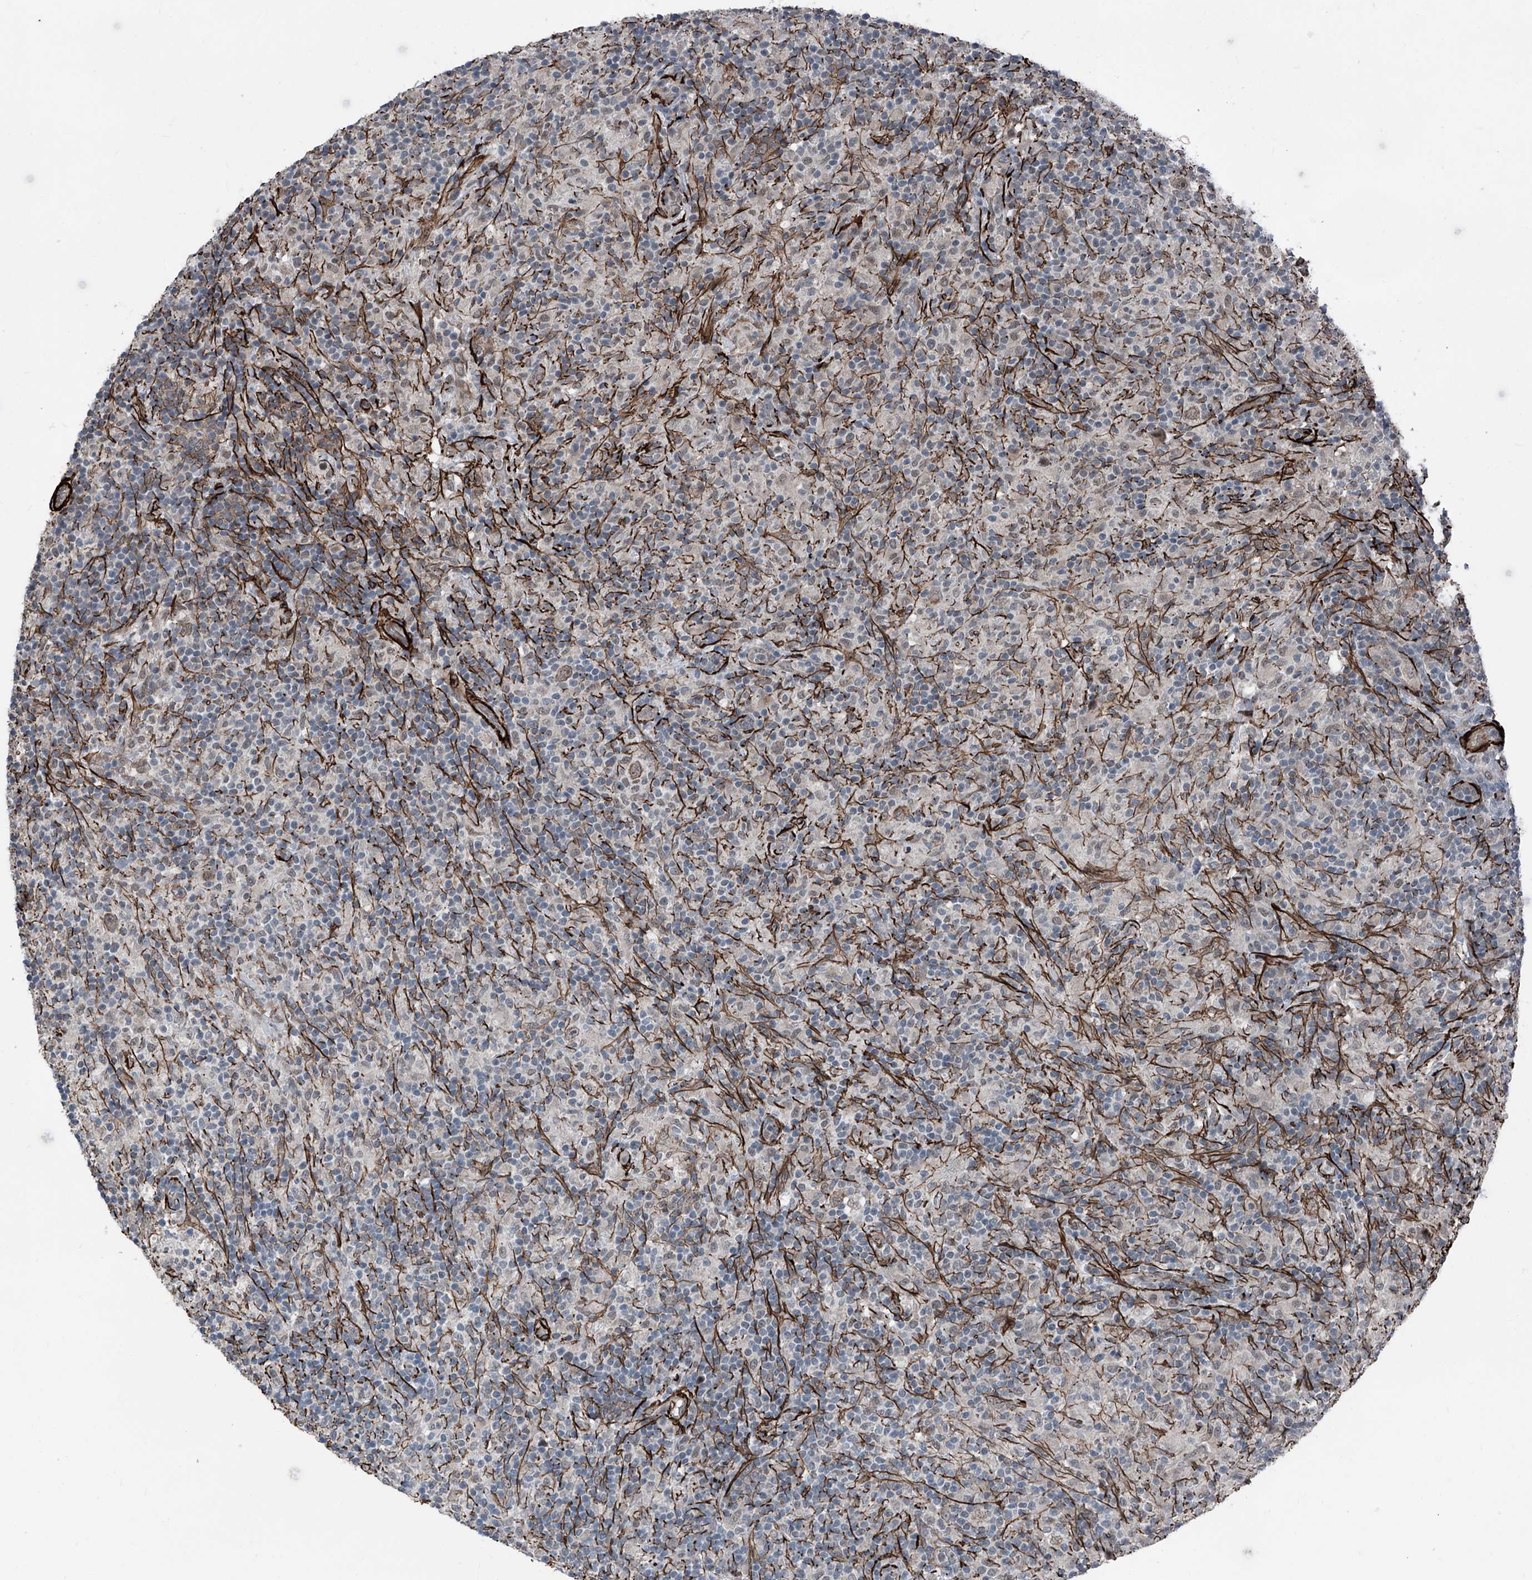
{"staining": {"intensity": "weak", "quantity": "25%-75%", "location": "cytoplasmic/membranous"}, "tissue": "lymphoma", "cell_type": "Tumor cells", "image_type": "cancer", "snomed": [{"axis": "morphology", "description": "Hodgkin's disease, NOS"}, {"axis": "topography", "description": "Lymph node"}], "caption": "Human Hodgkin's disease stained with a brown dye exhibits weak cytoplasmic/membranous positive staining in about 25%-75% of tumor cells.", "gene": "COA7", "patient": {"sex": "male", "age": 70}}